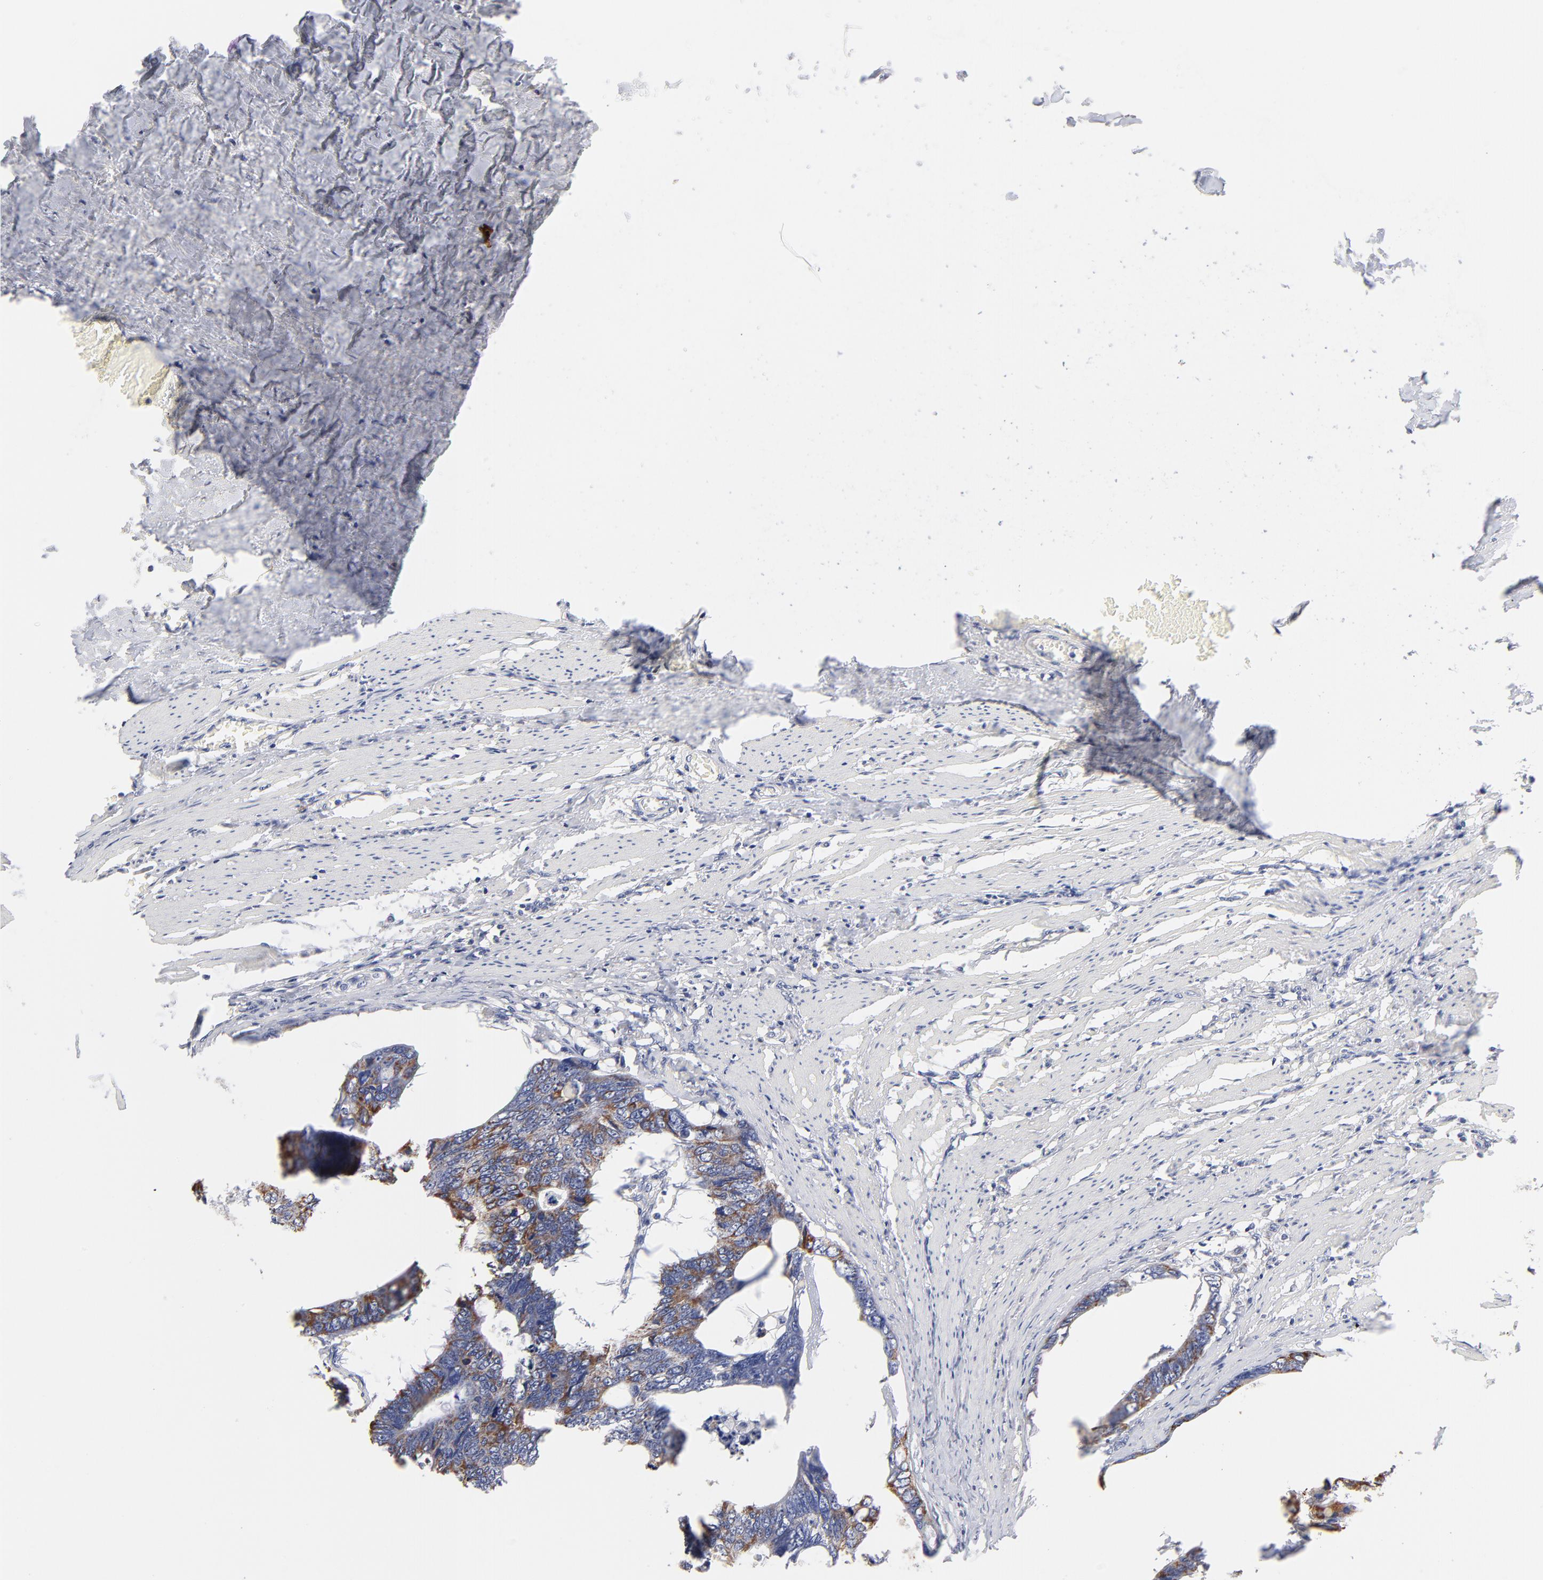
{"staining": {"intensity": "strong", "quantity": "25%-75%", "location": "cytoplasmic/membranous"}, "tissue": "colorectal cancer", "cell_type": "Tumor cells", "image_type": "cancer", "snomed": [{"axis": "morphology", "description": "Adenocarcinoma, NOS"}, {"axis": "topography", "description": "Colon"}], "caption": "Strong cytoplasmic/membranous expression is appreciated in approximately 25%-75% of tumor cells in colorectal cancer (adenocarcinoma).", "gene": "TST", "patient": {"sex": "female", "age": 55}}